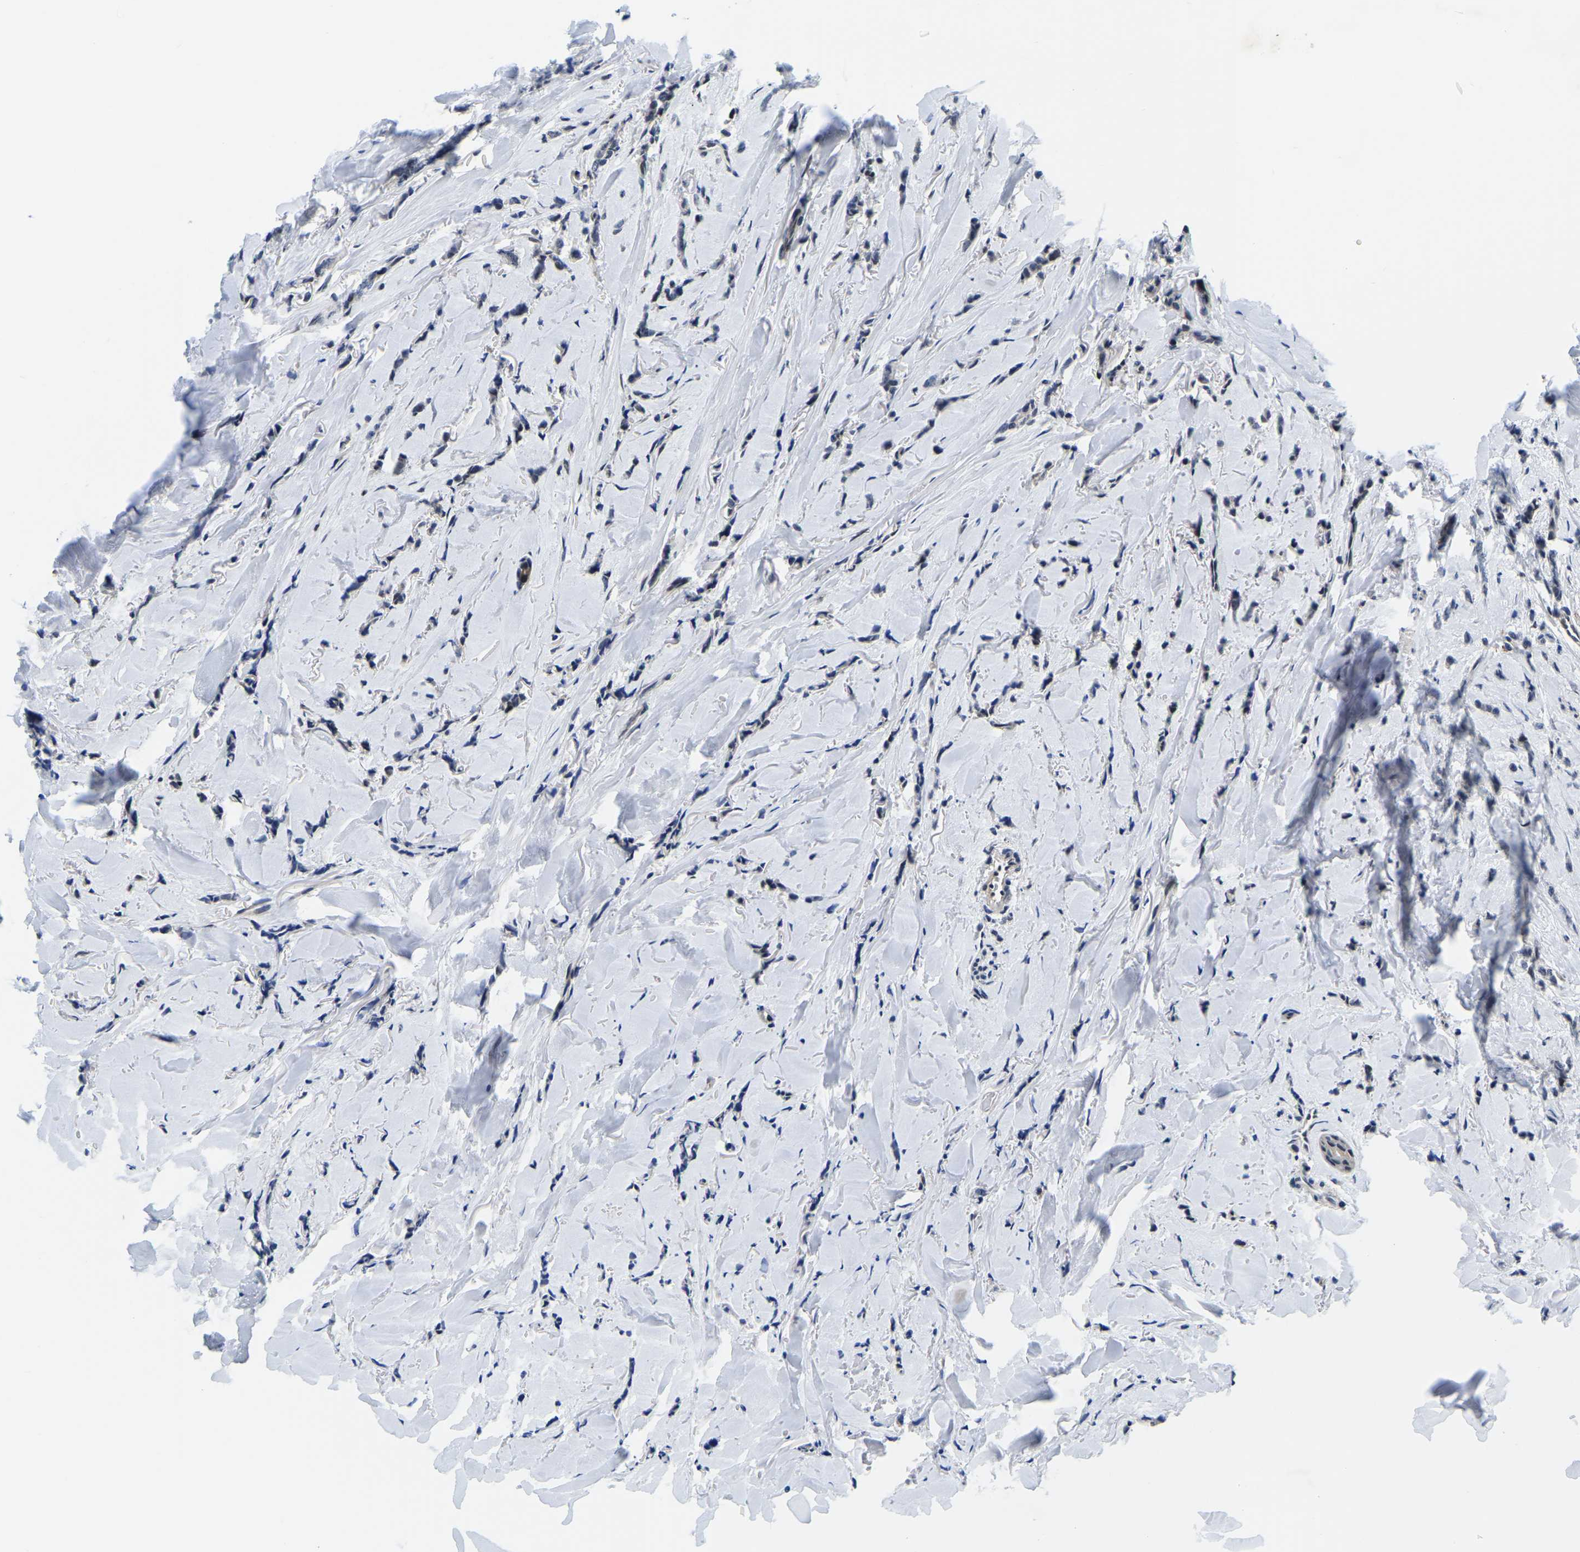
{"staining": {"intensity": "weak", "quantity": "25%-75%", "location": "cytoplasmic/membranous"}, "tissue": "breast cancer", "cell_type": "Tumor cells", "image_type": "cancer", "snomed": [{"axis": "morphology", "description": "Lobular carcinoma"}, {"axis": "topography", "description": "Skin"}, {"axis": "topography", "description": "Breast"}], "caption": "Breast cancer (lobular carcinoma) stained with DAB (3,3'-diaminobenzidine) immunohistochemistry displays low levels of weak cytoplasmic/membranous staining in approximately 25%-75% of tumor cells.", "gene": "POLDIP3", "patient": {"sex": "female", "age": 46}}